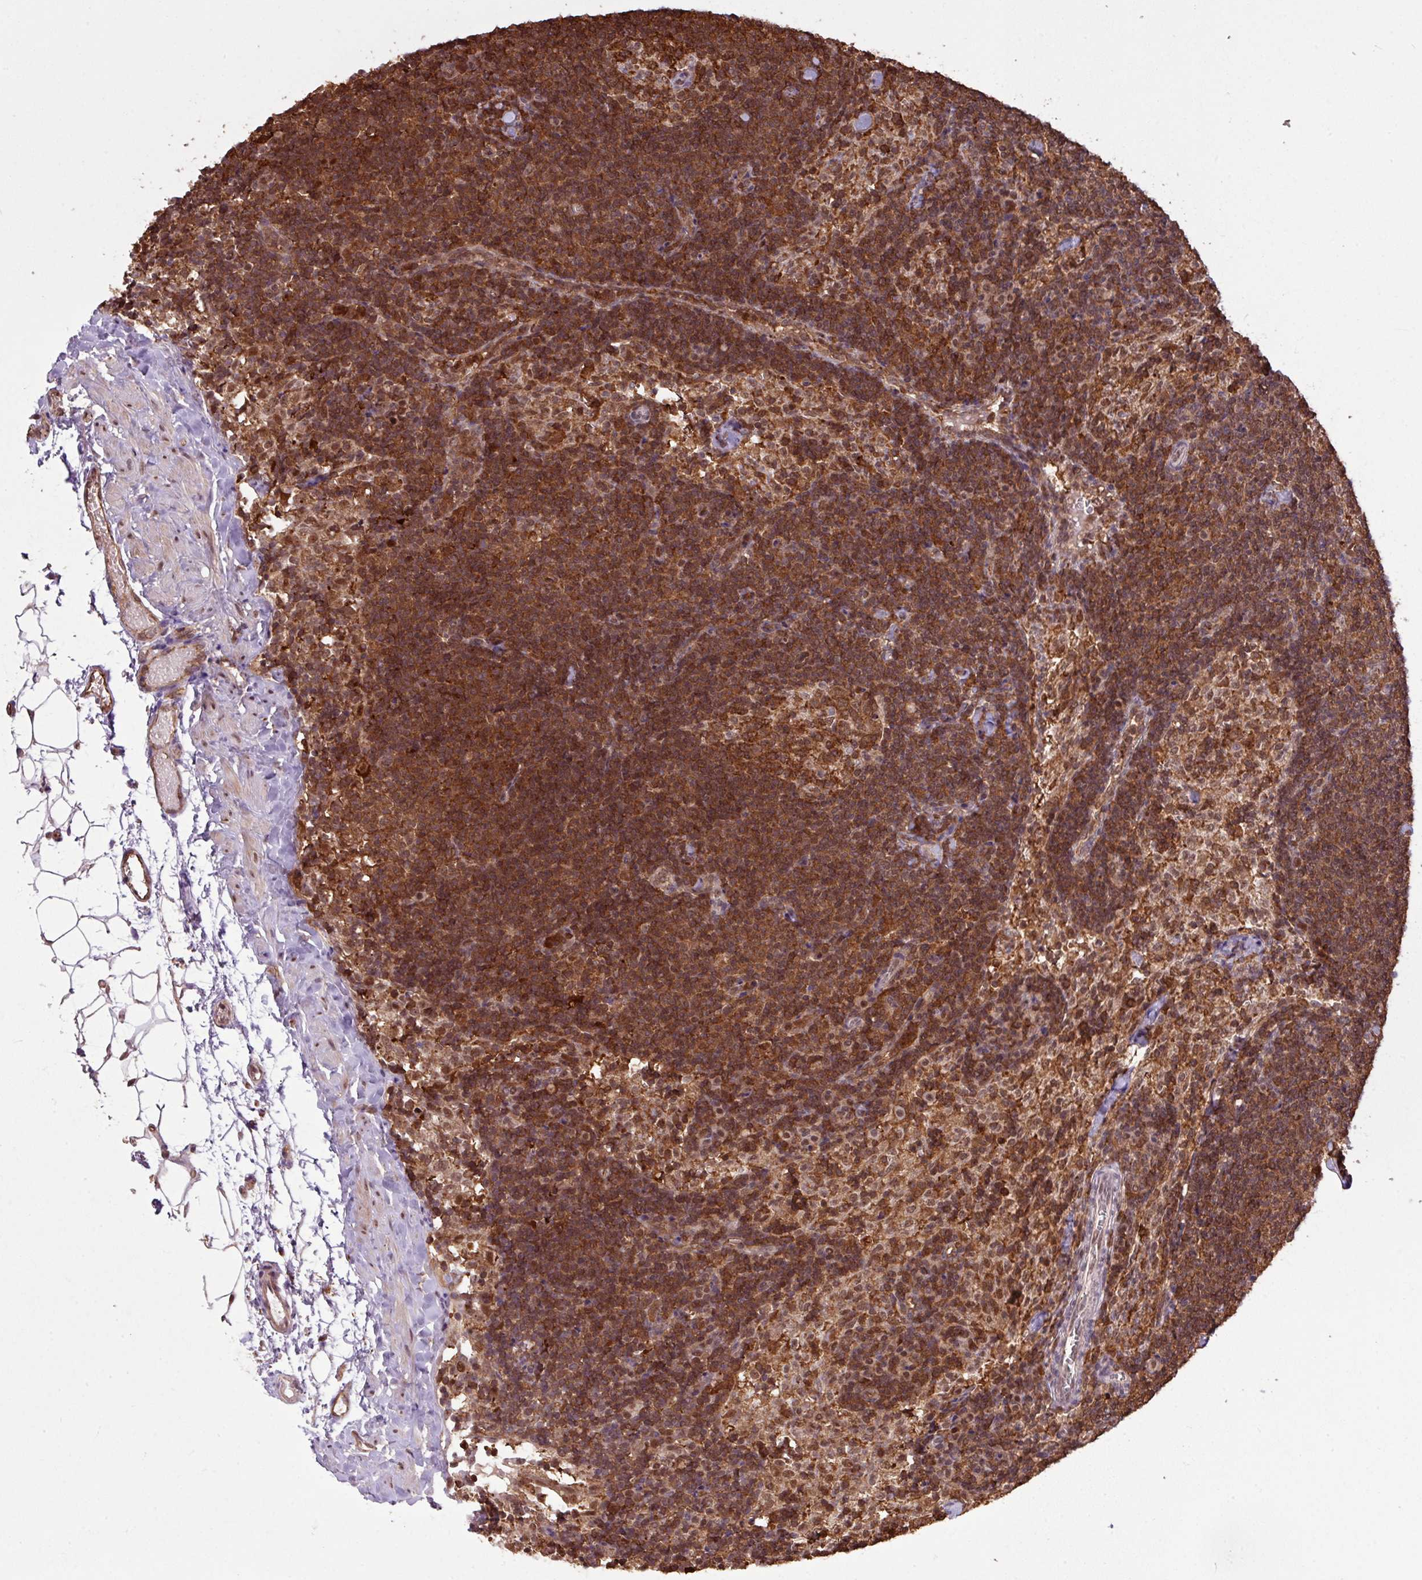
{"staining": {"intensity": "strong", "quantity": ">75%", "location": "cytoplasmic/membranous"}, "tissue": "lymph node", "cell_type": "Germinal center cells", "image_type": "normal", "snomed": [{"axis": "morphology", "description": "Normal tissue, NOS"}, {"axis": "topography", "description": "Lymph node"}], "caption": "Benign lymph node reveals strong cytoplasmic/membranous staining in approximately >75% of germinal center cells The staining is performed using DAB brown chromogen to label protein expression. The nuclei are counter-stained blue using hematoxylin..", "gene": "GON7", "patient": {"sex": "female", "age": 52}}